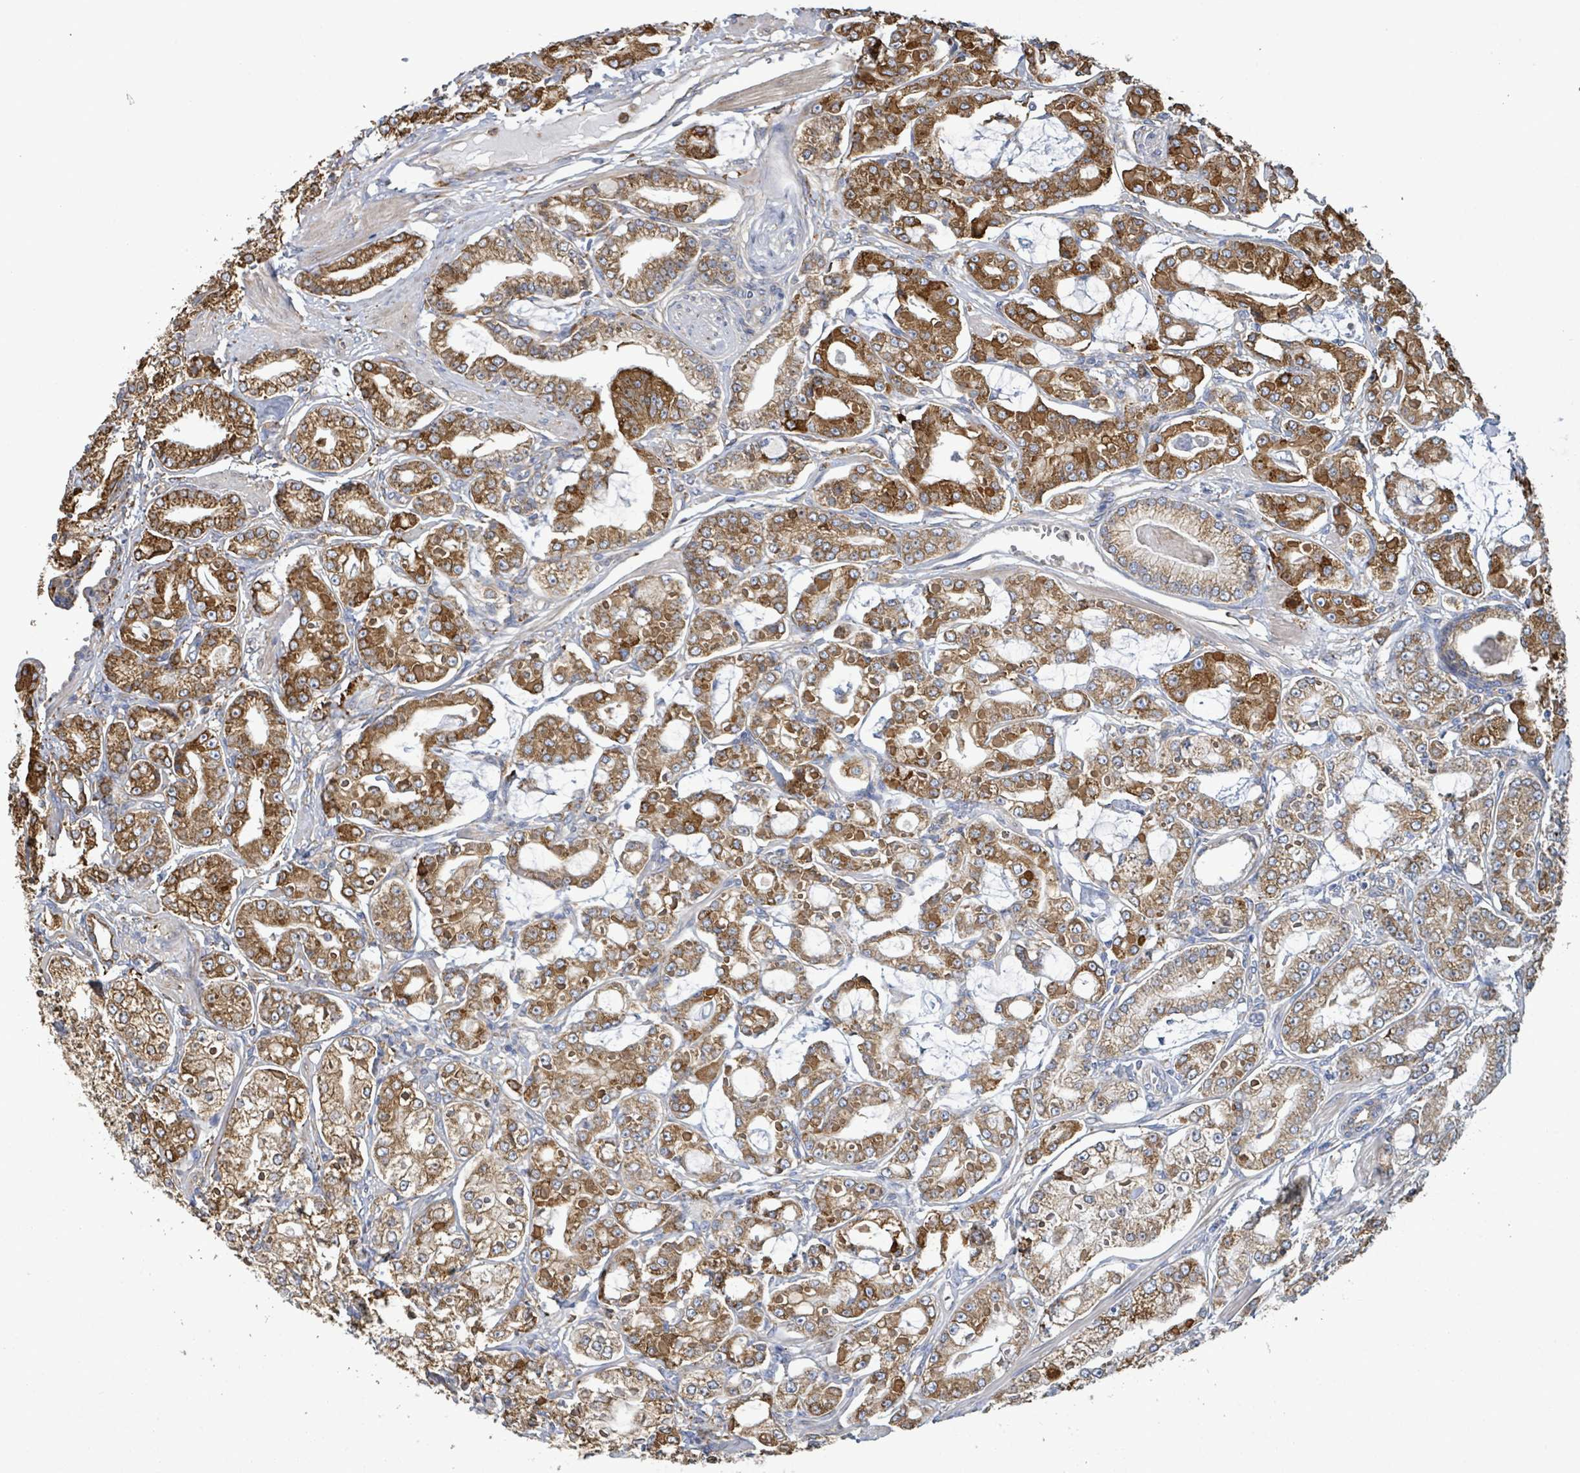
{"staining": {"intensity": "strong", "quantity": ">75%", "location": "cytoplasmic/membranous"}, "tissue": "prostate cancer", "cell_type": "Tumor cells", "image_type": "cancer", "snomed": [{"axis": "morphology", "description": "Adenocarcinoma, High grade"}, {"axis": "topography", "description": "Prostate"}], "caption": "Protein expression analysis of adenocarcinoma (high-grade) (prostate) shows strong cytoplasmic/membranous expression in about >75% of tumor cells.", "gene": "RFPL4A", "patient": {"sex": "male", "age": 71}}